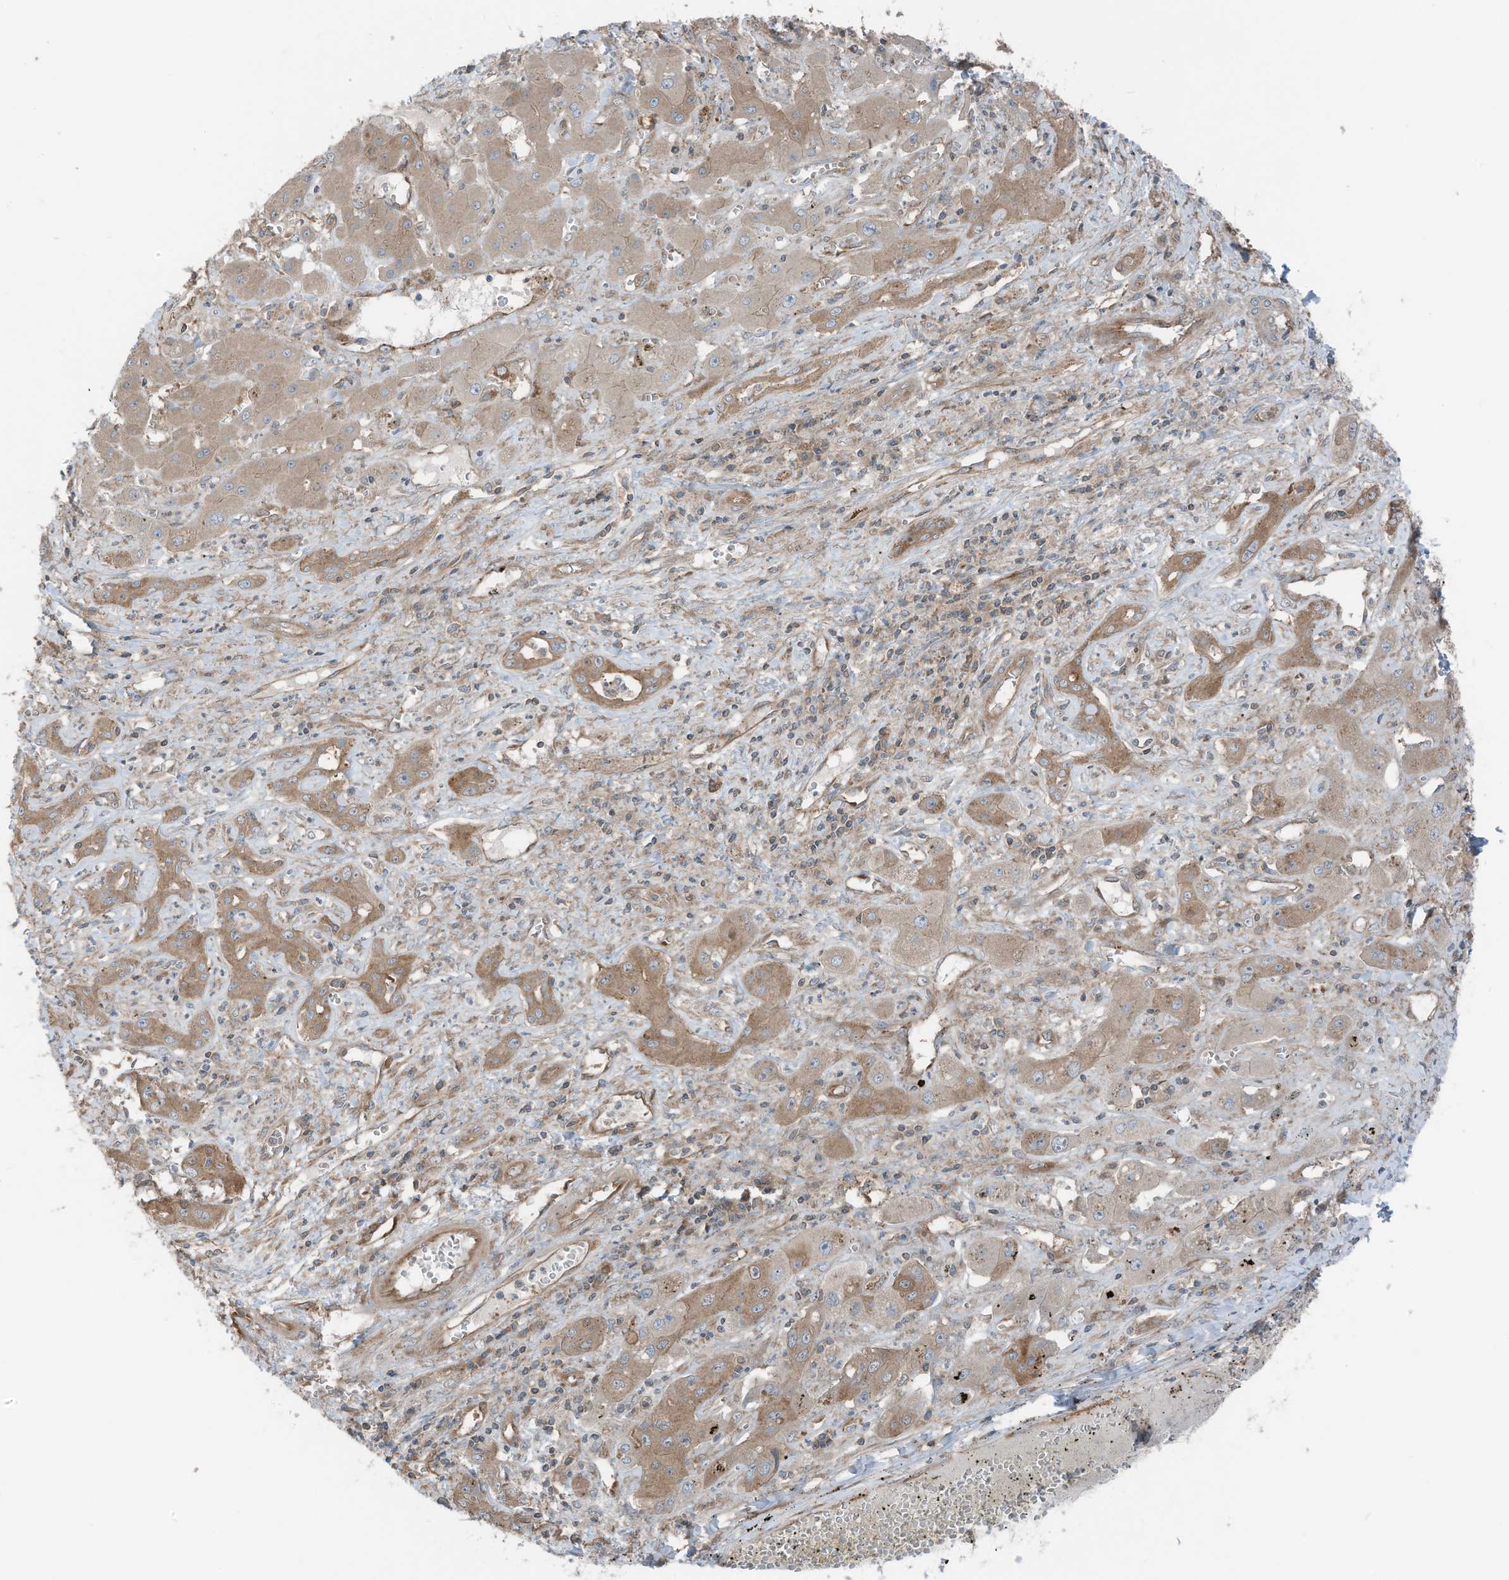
{"staining": {"intensity": "moderate", "quantity": ">75%", "location": "cytoplasmic/membranous"}, "tissue": "liver cancer", "cell_type": "Tumor cells", "image_type": "cancer", "snomed": [{"axis": "morphology", "description": "Cholangiocarcinoma"}, {"axis": "topography", "description": "Liver"}], "caption": "About >75% of tumor cells in human liver cancer display moderate cytoplasmic/membranous protein positivity as visualized by brown immunohistochemical staining.", "gene": "TXNDC9", "patient": {"sex": "male", "age": 67}}